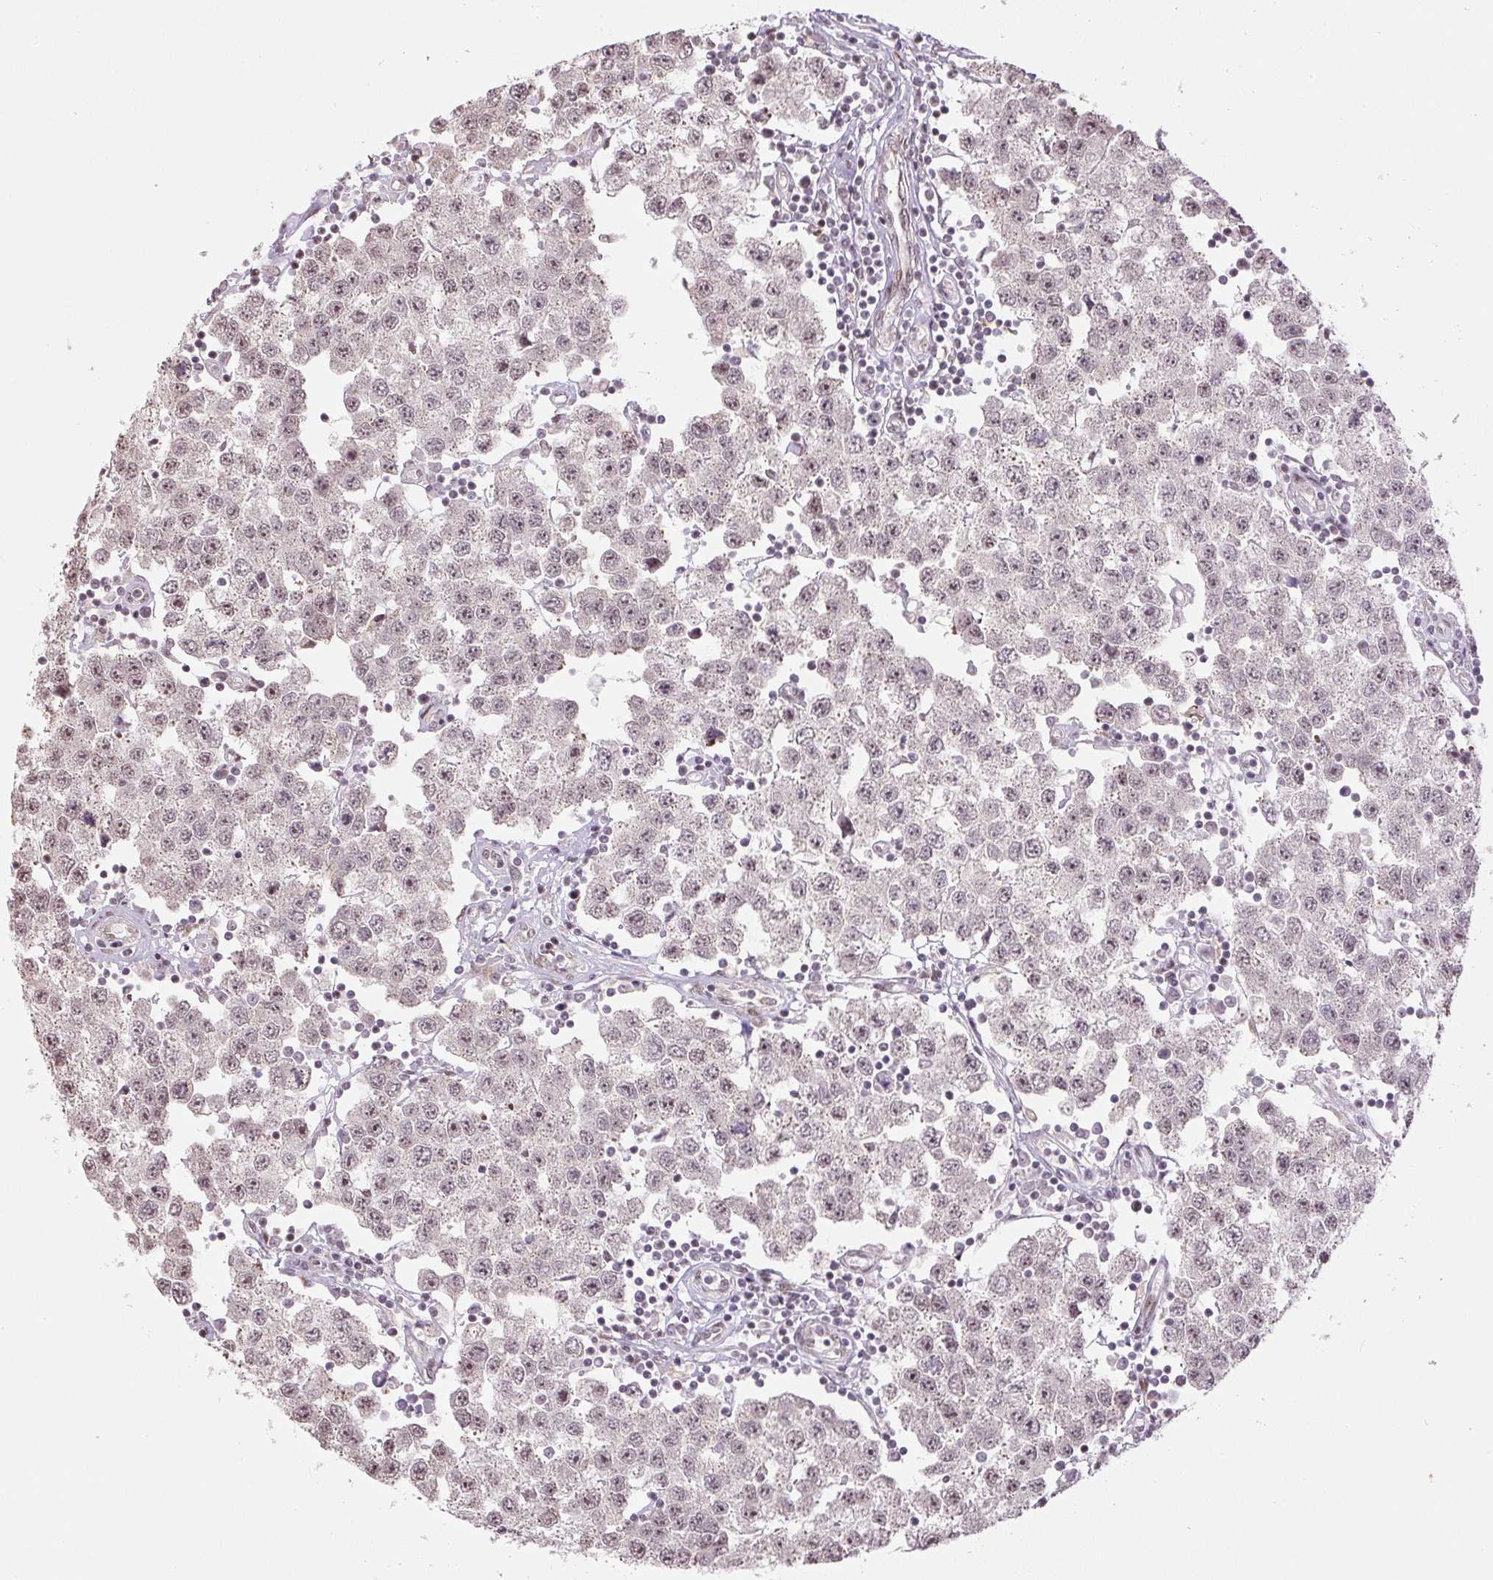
{"staining": {"intensity": "weak", "quantity": "25%-75%", "location": "nuclear"}, "tissue": "testis cancer", "cell_type": "Tumor cells", "image_type": "cancer", "snomed": [{"axis": "morphology", "description": "Seminoma, NOS"}, {"axis": "topography", "description": "Testis"}], "caption": "This is an image of IHC staining of testis cancer (seminoma), which shows weak staining in the nuclear of tumor cells.", "gene": "TCFL5", "patient": {"sex": "male", "age": 34}}